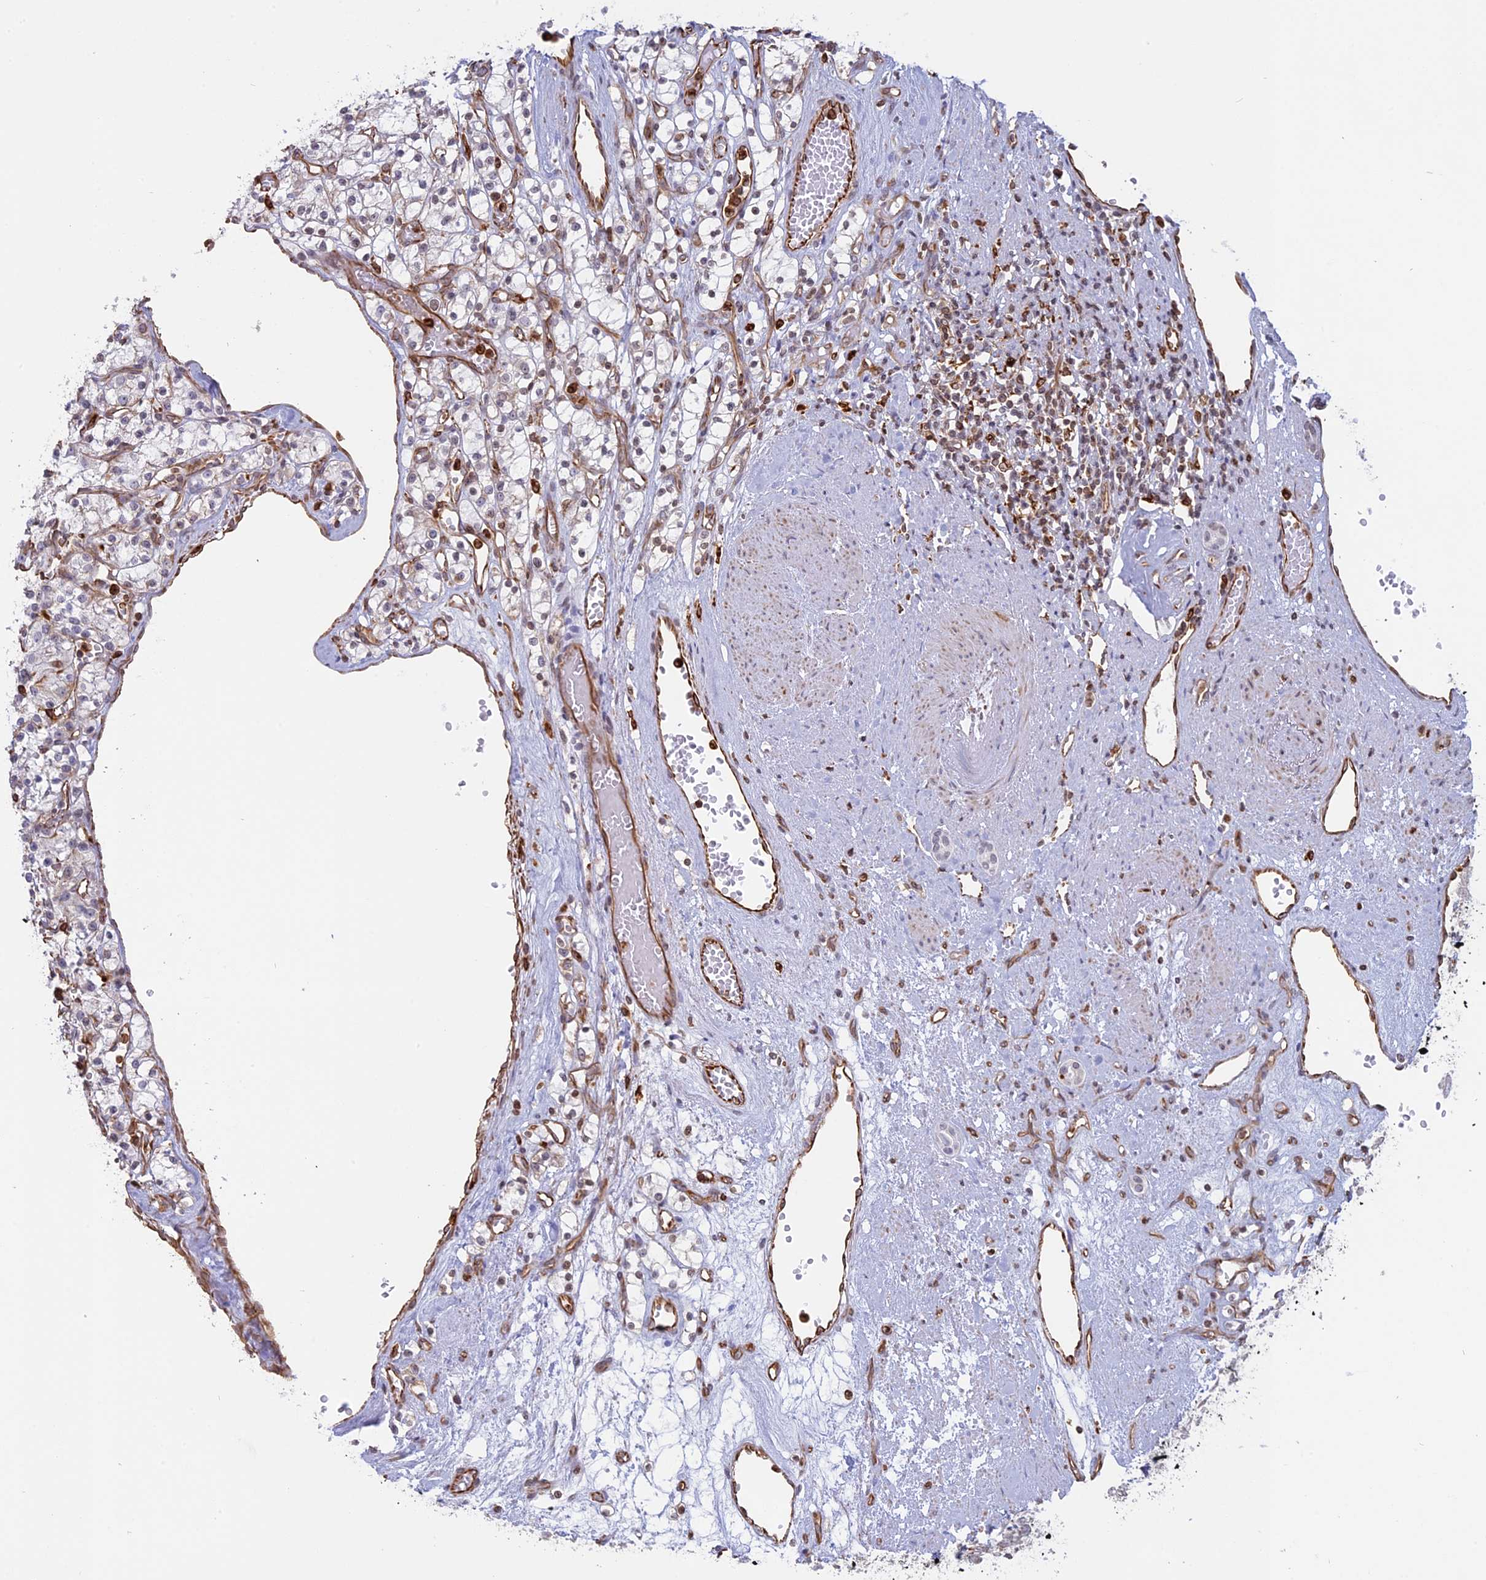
{"staining": {"intensity": "negative", "quantity": "none", "location": "none"}, "tissue": "renal cancer", "cell_type": "Tumor cells", "image_type": "cancer", "snomed": [{"axis": "morphology", "description": "Adenocarcinoma, NOS"}, {"axis": "topography", "description": "Kidney"}], "caption": "Protein analysis of renal cancer reveals no significant staining in tumor cells.", "gene": "APOBR", "patient": {"sex": "female", "age": 59}}